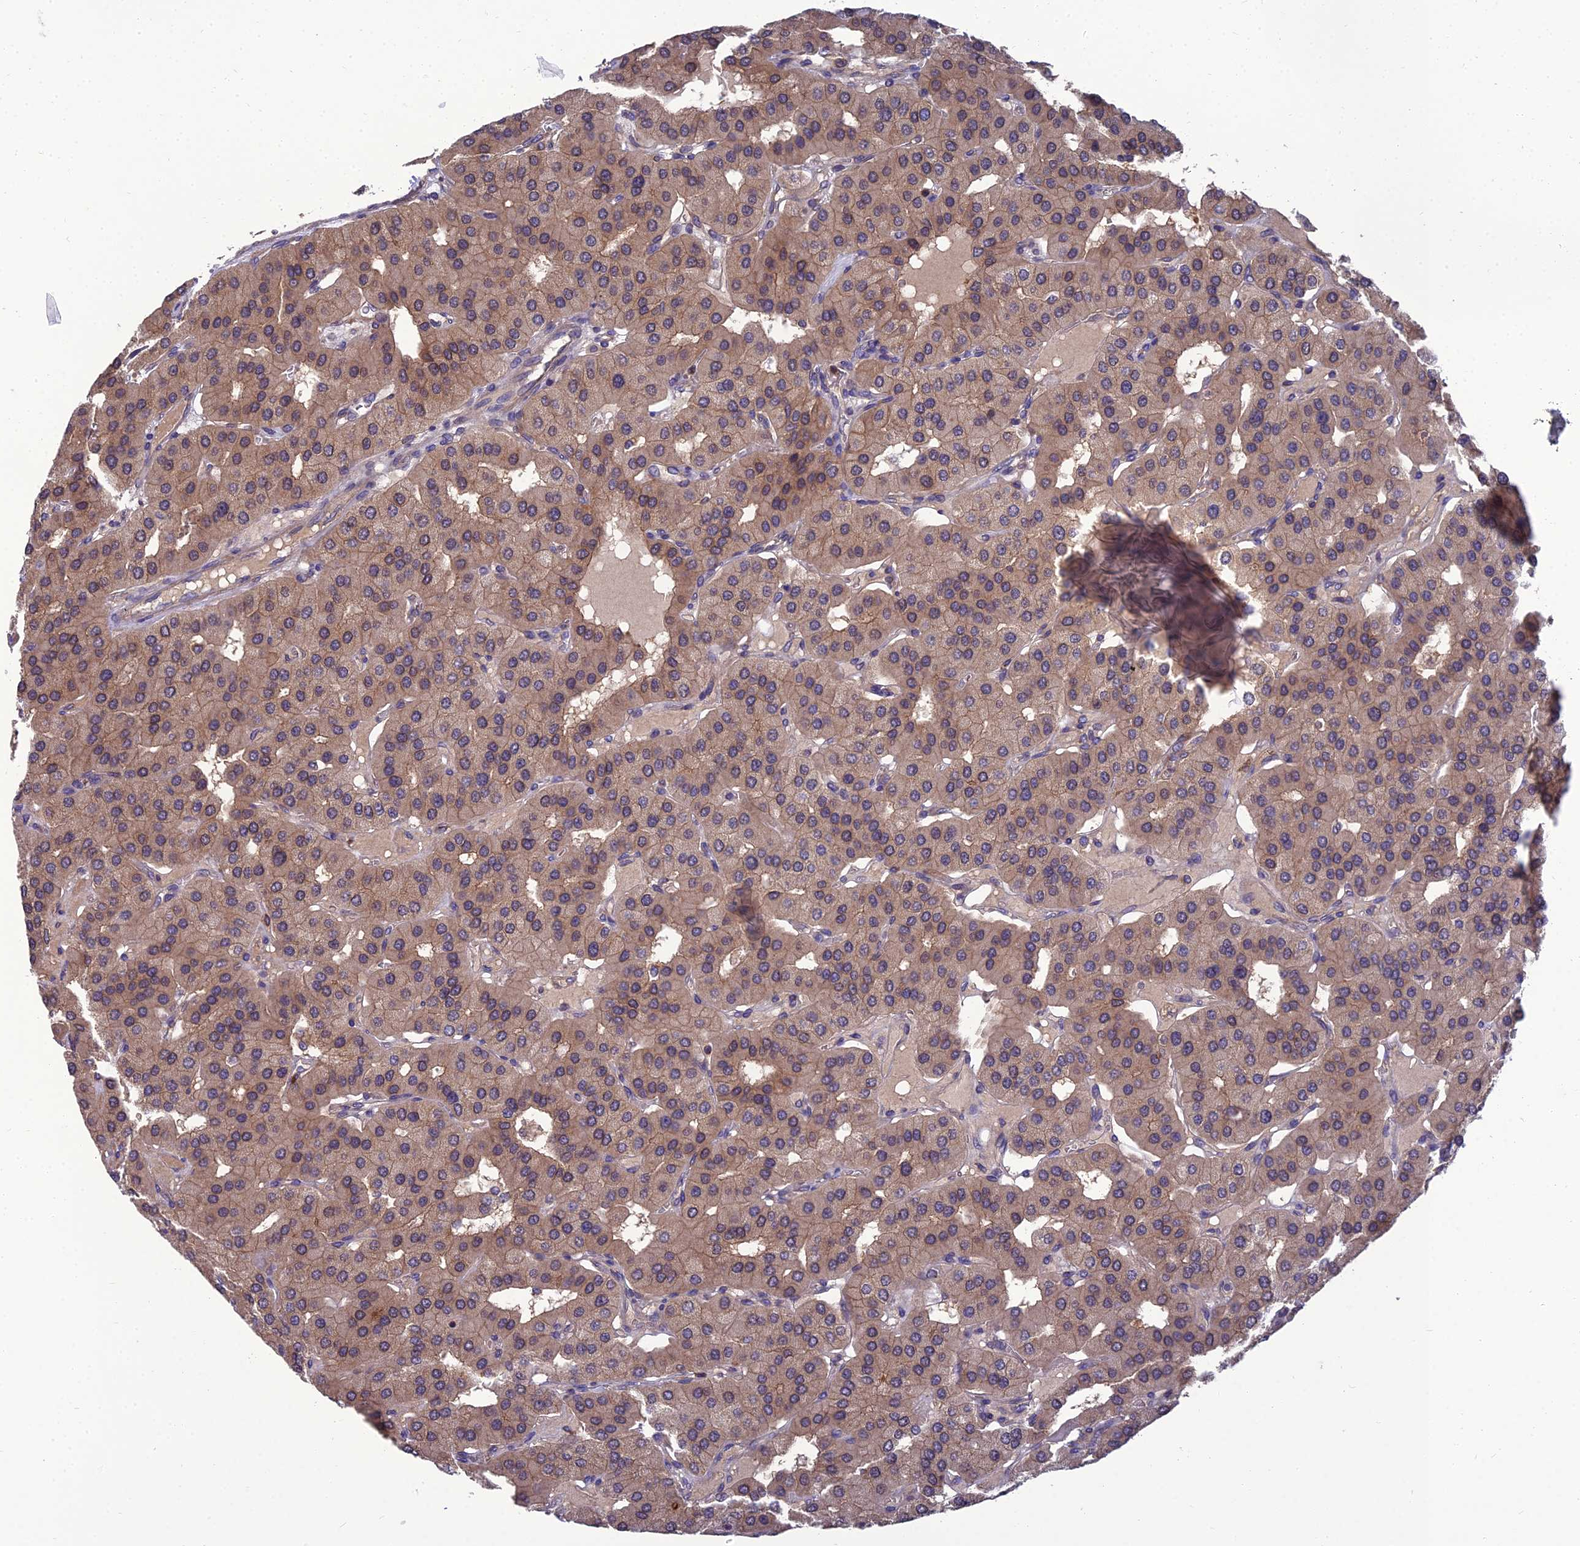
{"staining": {"intensity": "weak", "quantity": ">75%", "location": "cytoplasmic/membranous"}, "tissue": "parathyroid gland", "cell_type": "Glandular cells", "image_type": "normal", "snomed": [{"axis": "morphology", "description": "Normal tissue, NOS"}, {"axis": "morphology", "description": "Adenoma, NOS"}, {"axis": "topography", "description": "Parathyroid gland"}], "caption": "Protein expression analysis of unremarkable human parathyroid gland reveals weak cytoplasmic/membranous expression in about >75% of glandular cells. (Brightfield microscopy of DAB IHC at high magnification).", "gene": "UMAD1", "patient": {"sex": "female", "age": 86}}